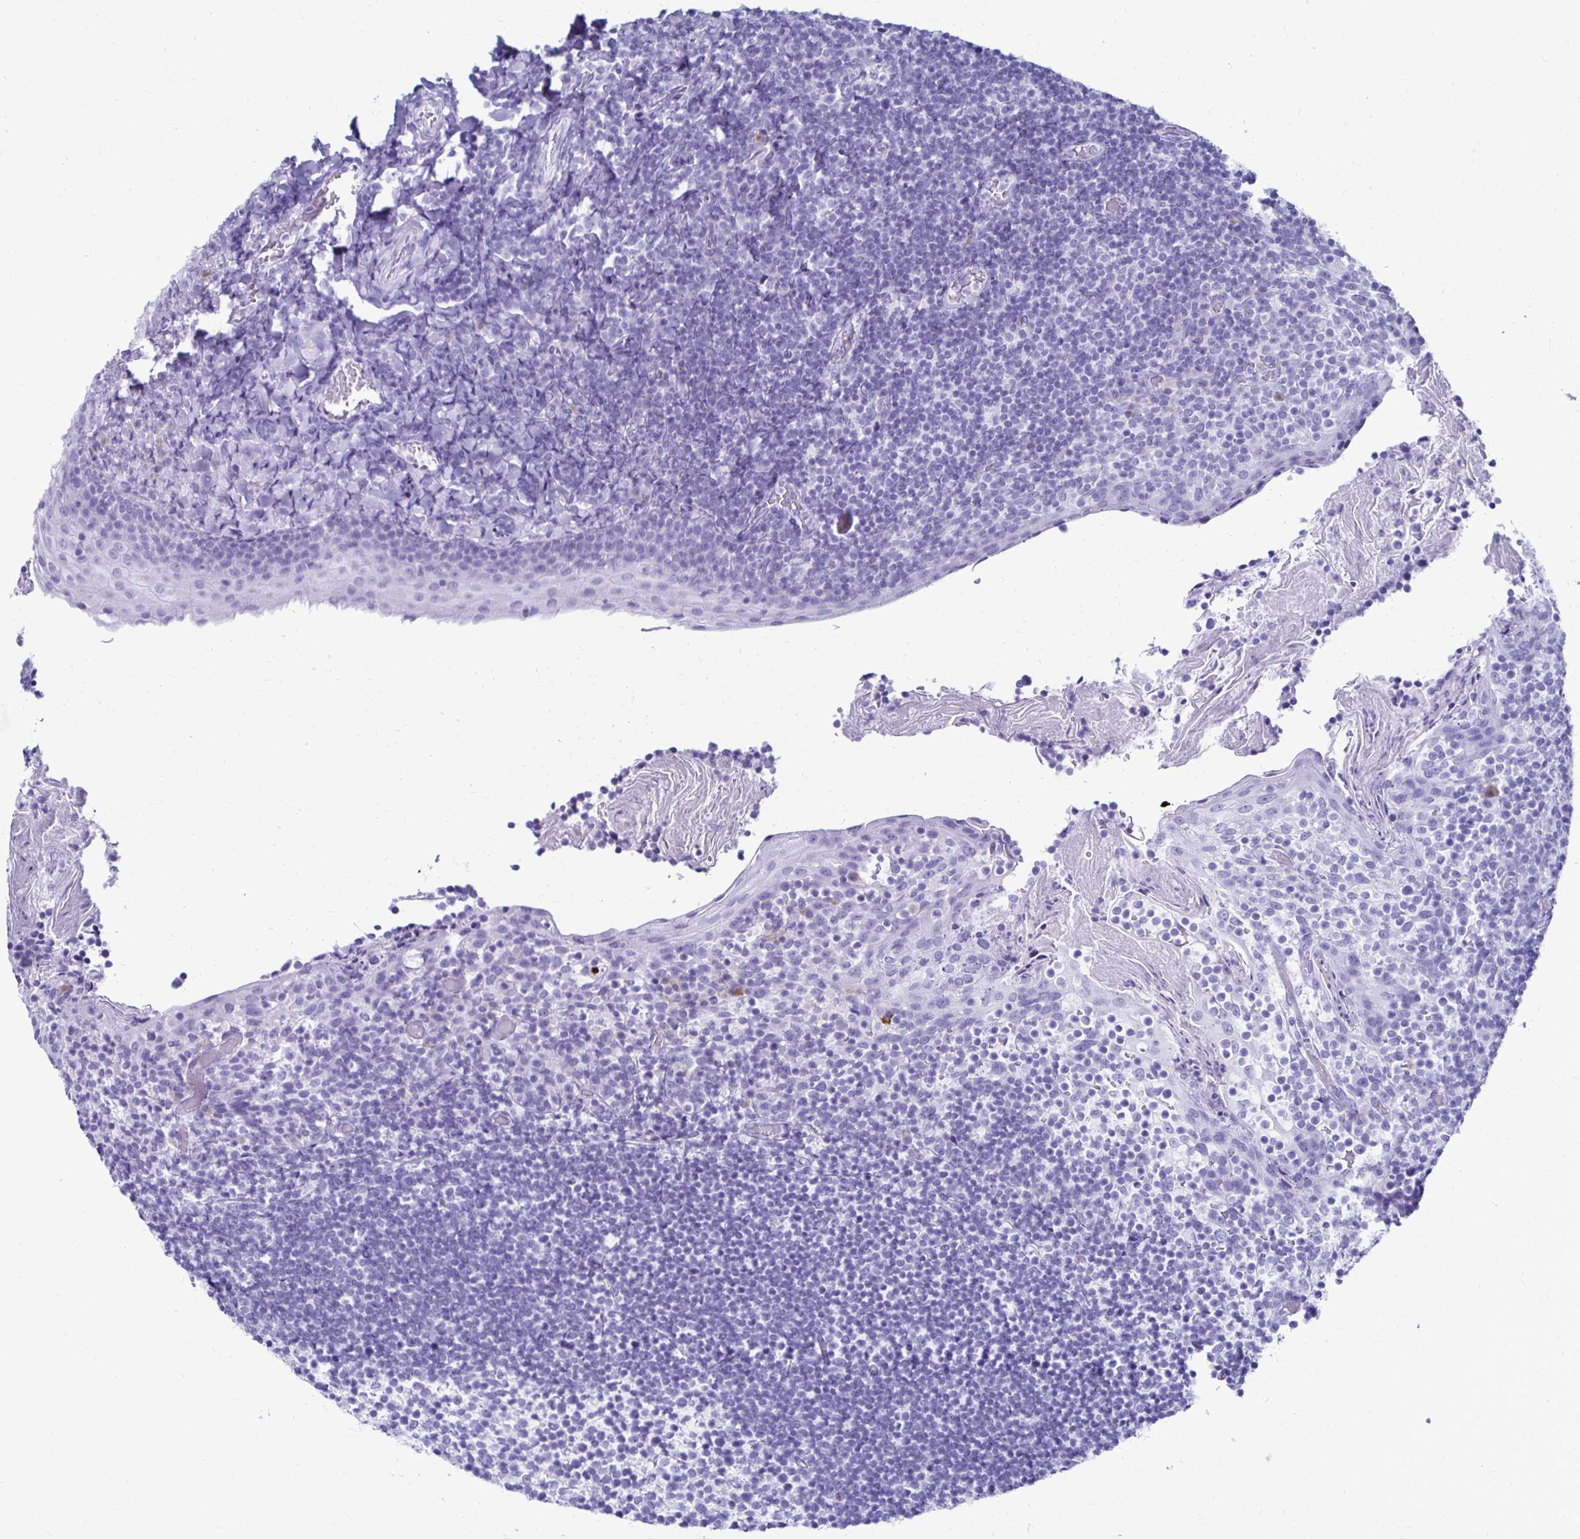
{"staining": {"intensity": "negative", "quantity": "none", "location": "none"}, "tissue": "tonsil", "cell_type": "Germinal center cells", "image_type": "normal", "snomed": [{"axis": "morphology", "description": "Normal tissue, NOS"}, {"axis": "topography", "description": "Tonsil"}], "caption": "Immunohistochemical staining of unremarkable human tonsil displays no significant staining in germinal center cells.", "gene": "CST5", "patient": {"sex": "female", "age": 10}}